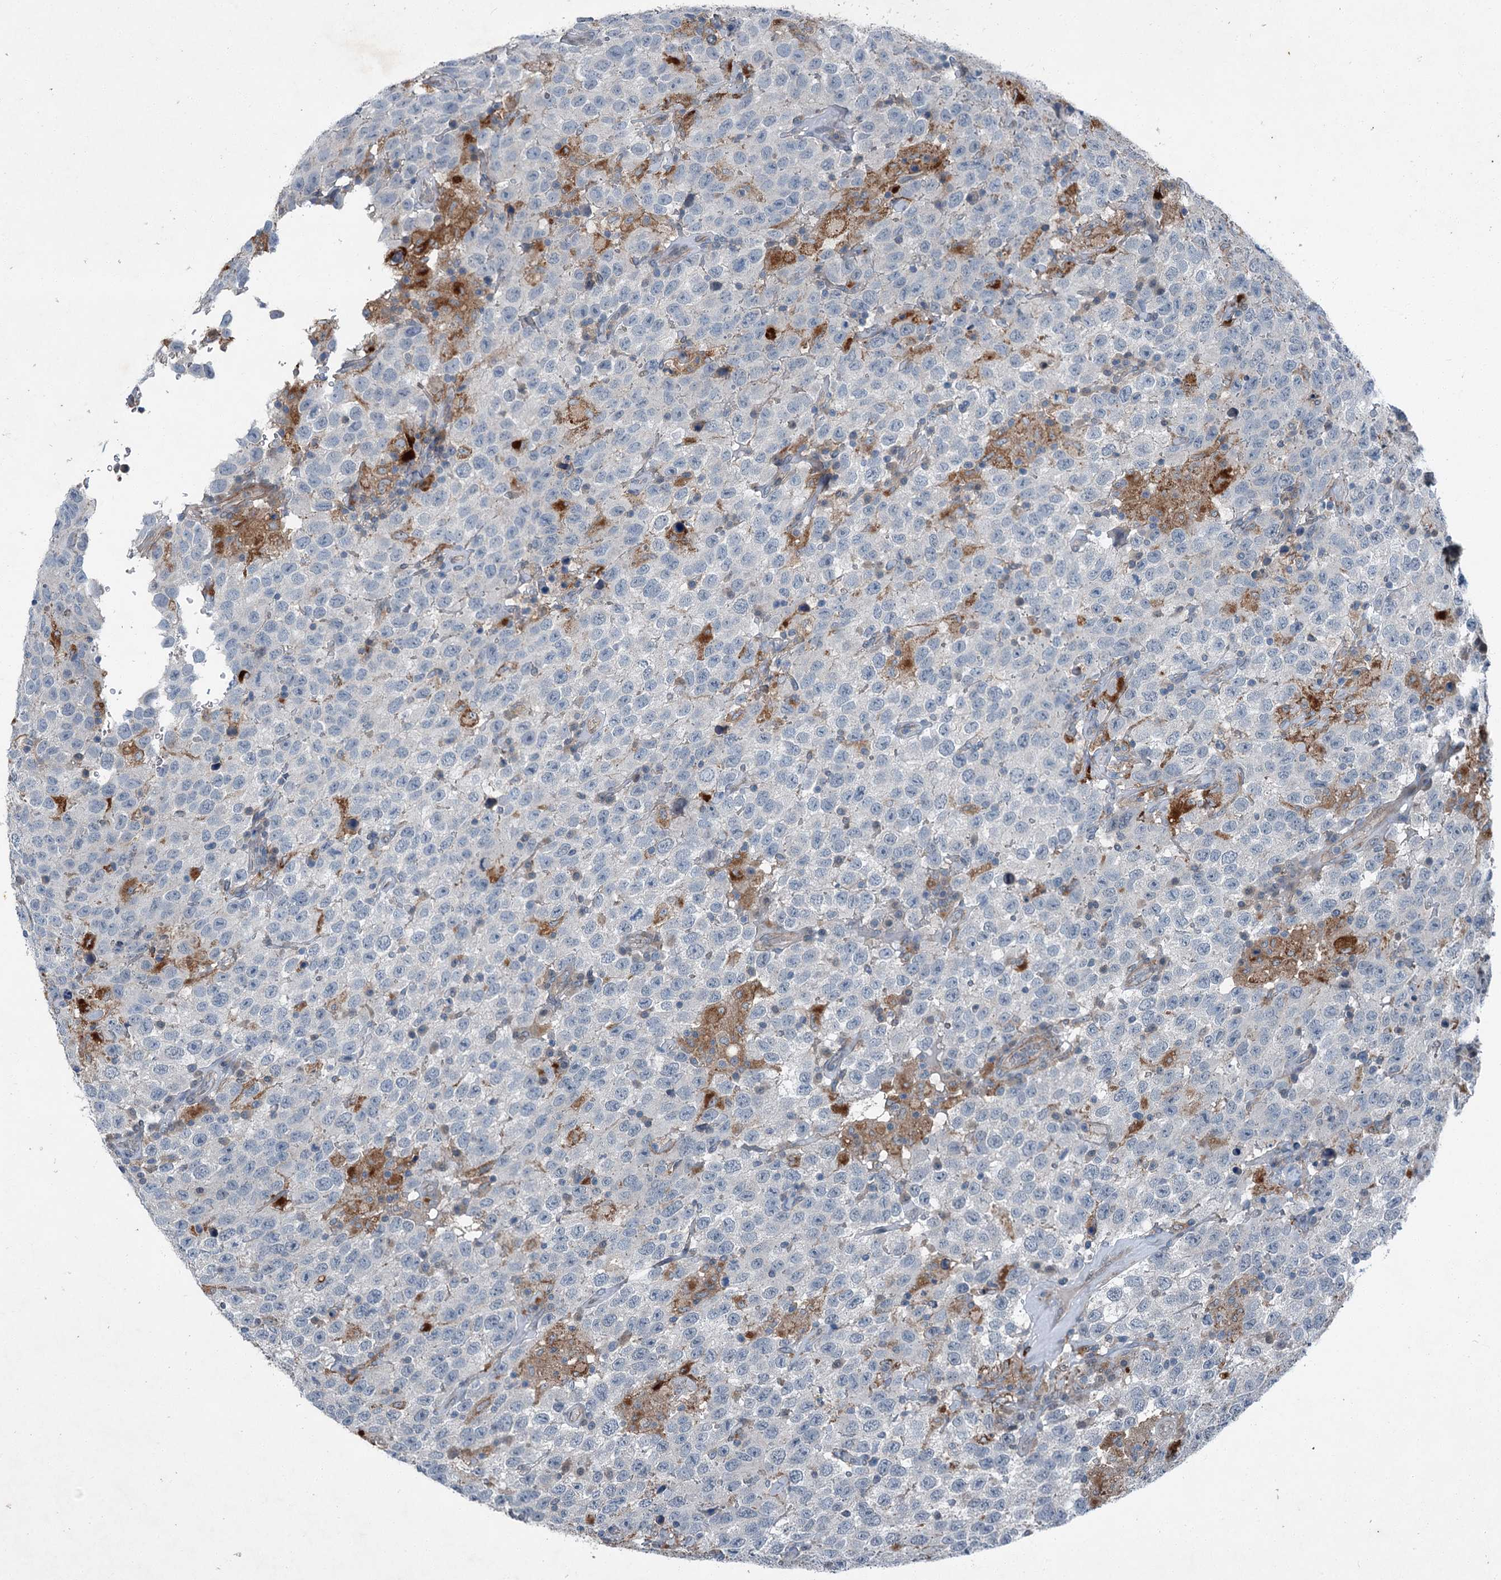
{"staining": {"intensity": "negative", "quantity": "none", "location": "none"}, "tissue": "testis cancer", "cell_type": "Tumor cells", "image_type": "cancer", "snomed": [{"axis": "morphology", "description": "Seminoma, NOS"}, {"axis": "topography", "description": "Testis"}], "caption": "There is no significant expression in tumor cells of testis cancer (seminoma).", "gene": "AXL", "patient": {"sex": "male", "age": 41}}